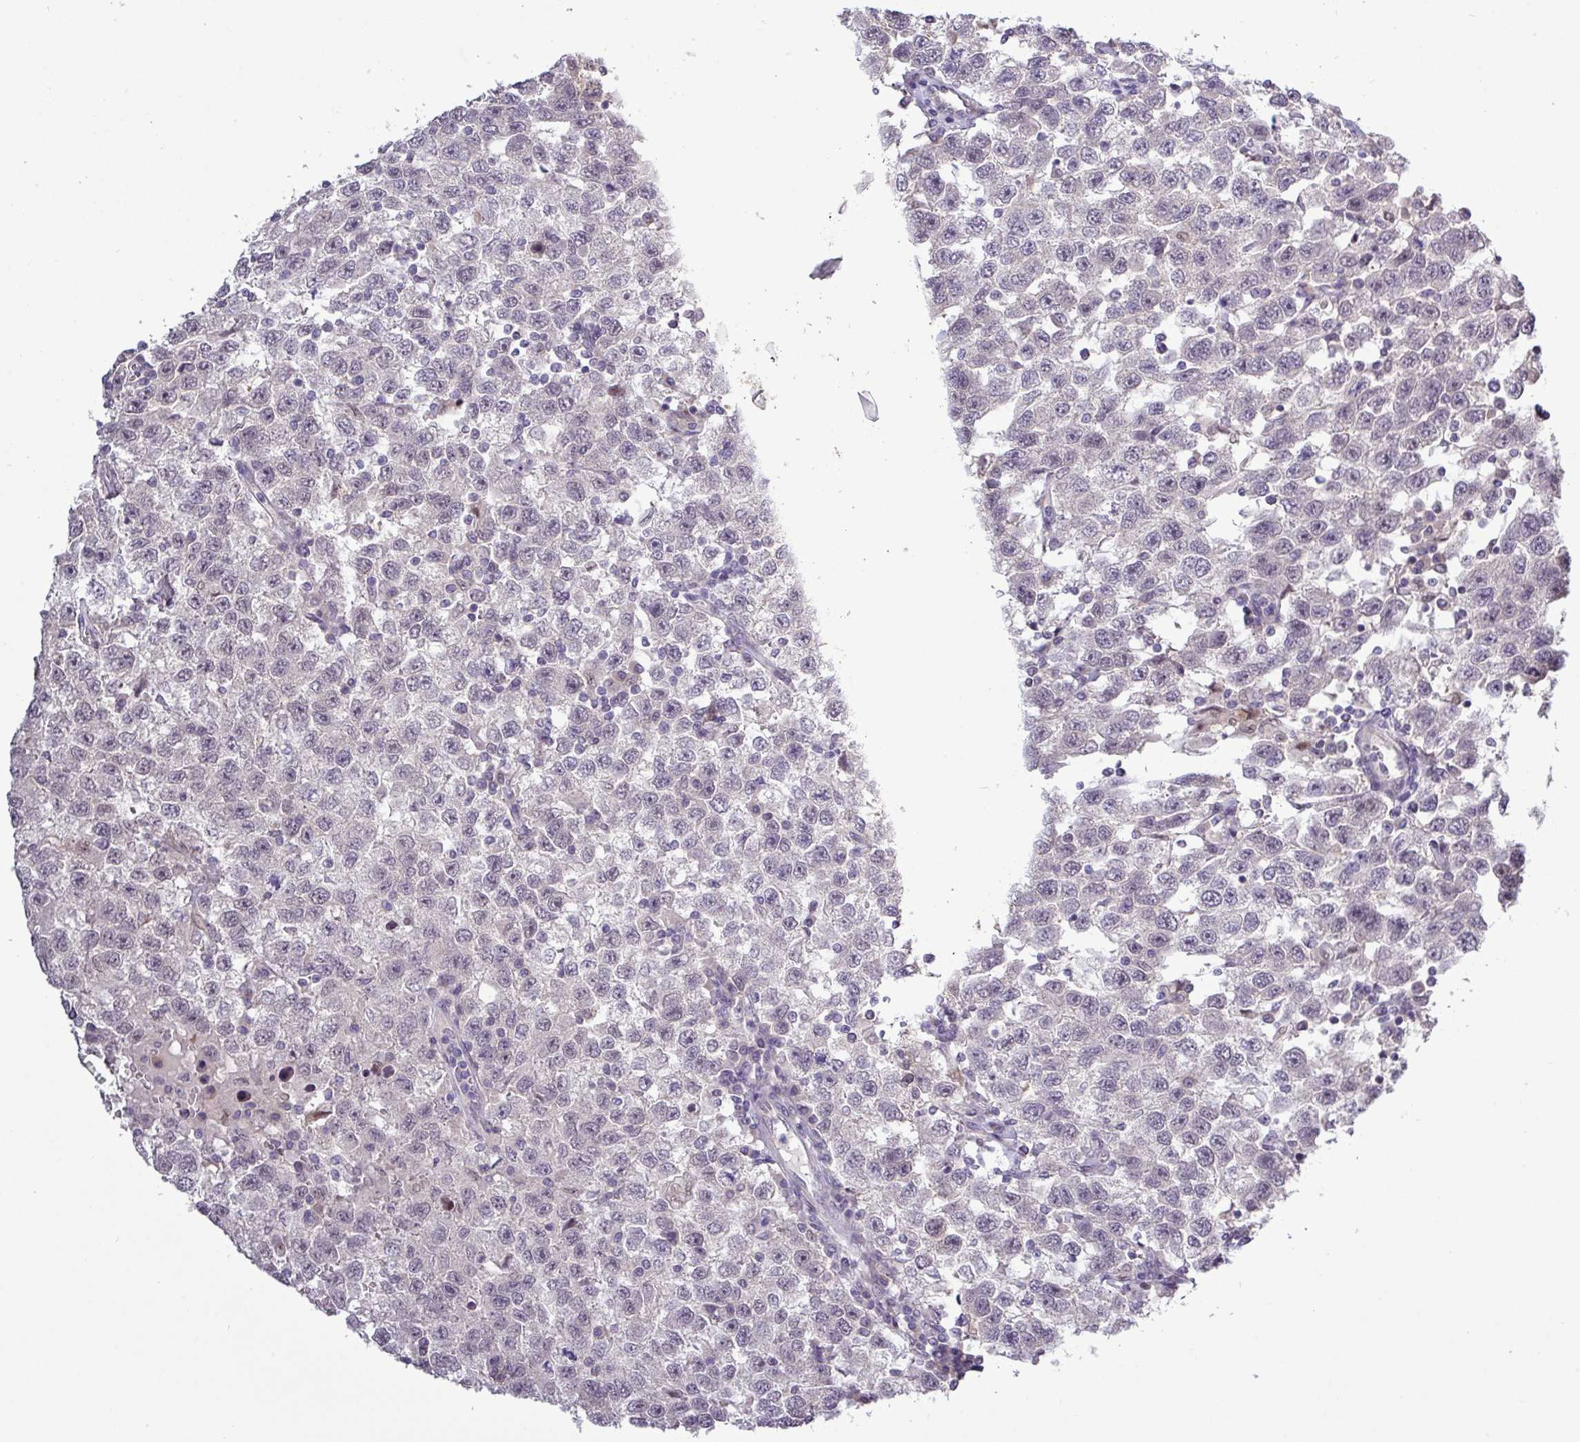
{"staining": {"intensity": "negative", "quantity": "none", "location": "none"}, "tissue": "testis cancer", "cell_type": "Tumor cells", "image_type": "cancer", "snomed": [{"axis": "morphology", "description": "Seminoma, NOS"}, {"axis": "topography", "description": "Testis"}], "caption": "High magnification brightfield microscopy of seminoma (testis) stained with DAB (brown) and counterstained with hematoxylin (blue): tumor cells show no significant positivity.", "gene": "RIPPLY1", "patient": {"sex": "male", "age": 41}}